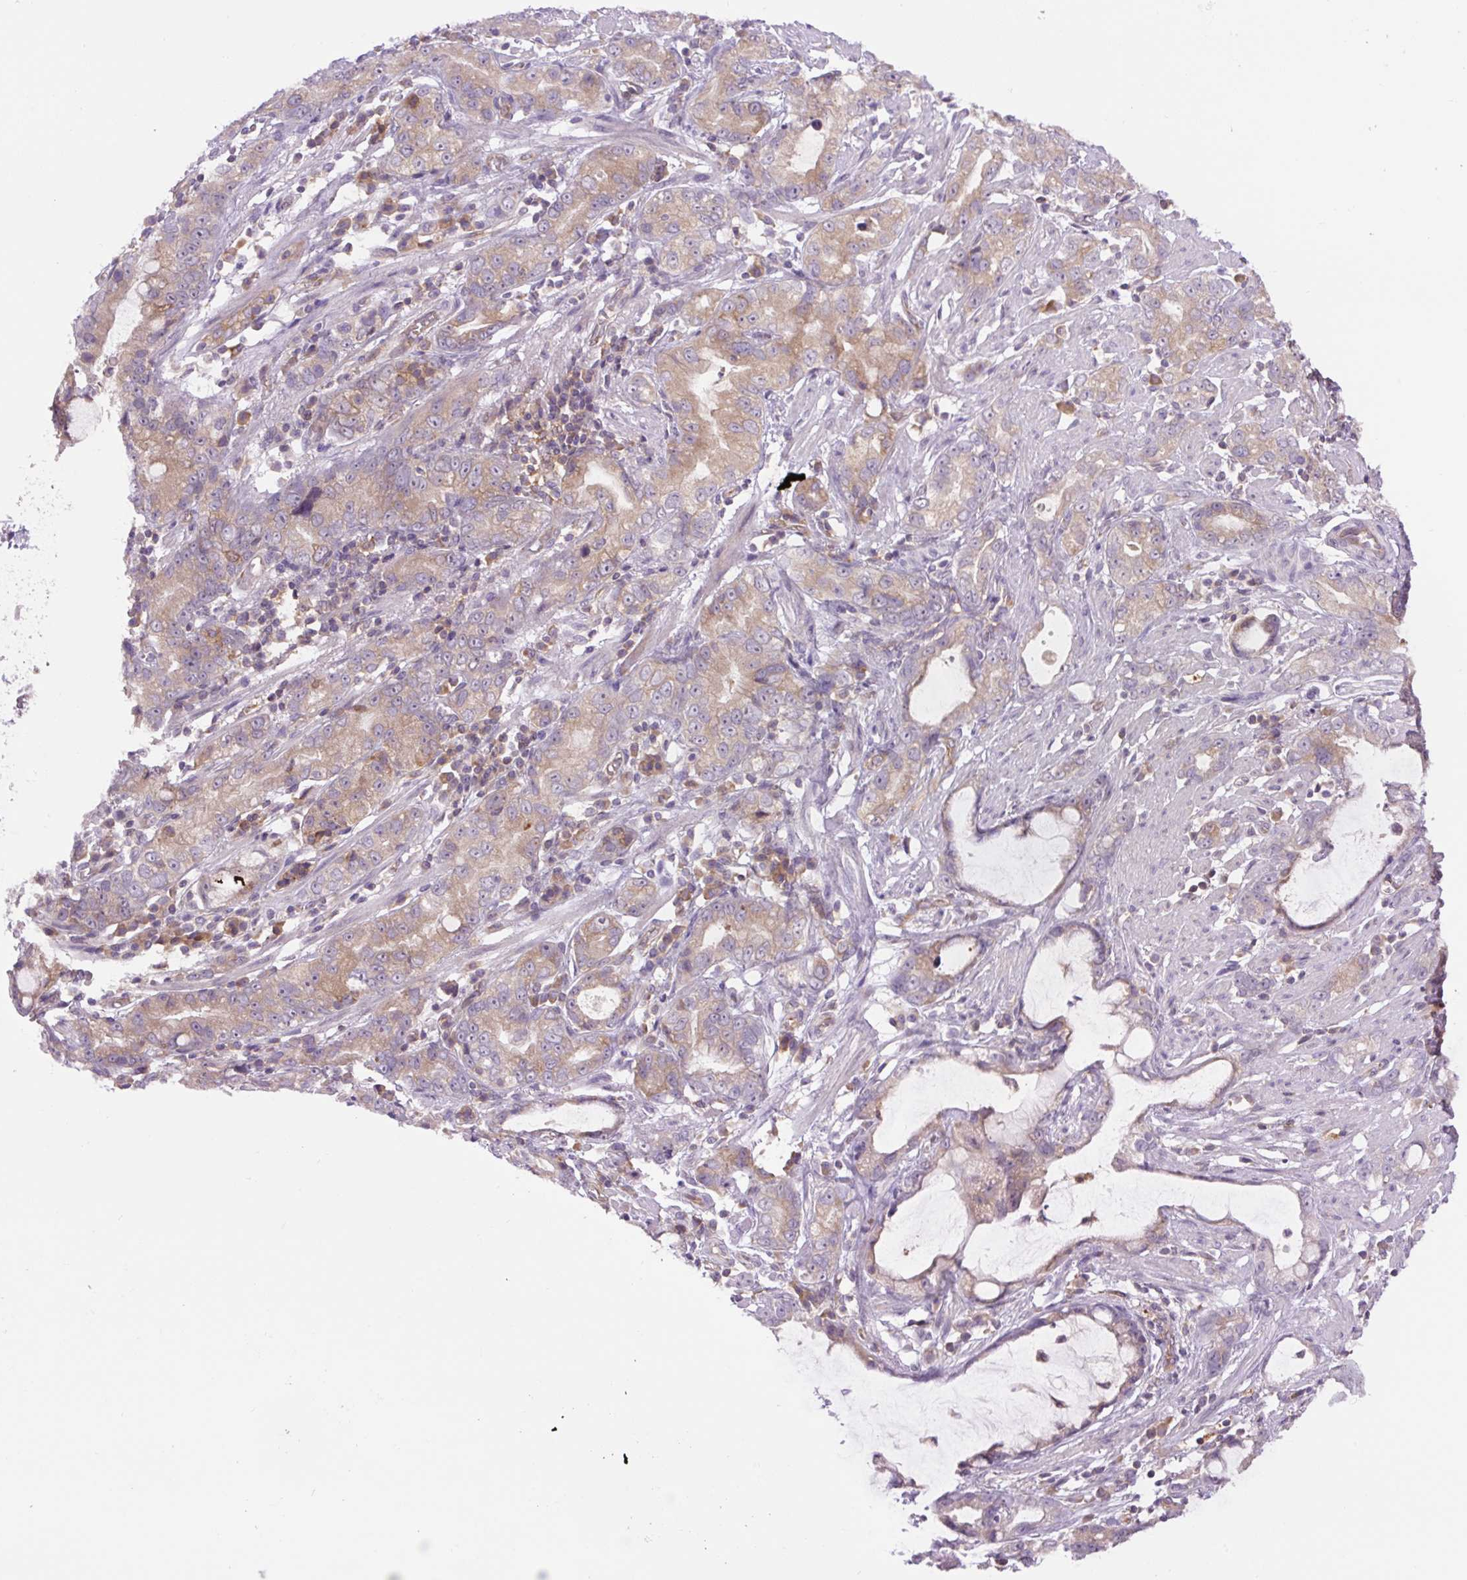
{"staining": {"intensity": "weak", "quantity": ">75%", "location": "cytoplasmic/membranous"}, "tissue": "stomach cancer", "cell_type": "Tumor cells", "image_type": "cancer", "snomed": [{"axis": "morphology", "description": "Adenocarcinoma, NOS"}, {"axis": "topography", "description": "Stomach"}], "caption": "Human stomach adenocarcinoma stained for a protein (brown) reveals weak cytoplasmic/membranous positive staining in about >75% of tumor cells.", "gene": "MINK1", "patient": {"sex": "male", "age": 55}}